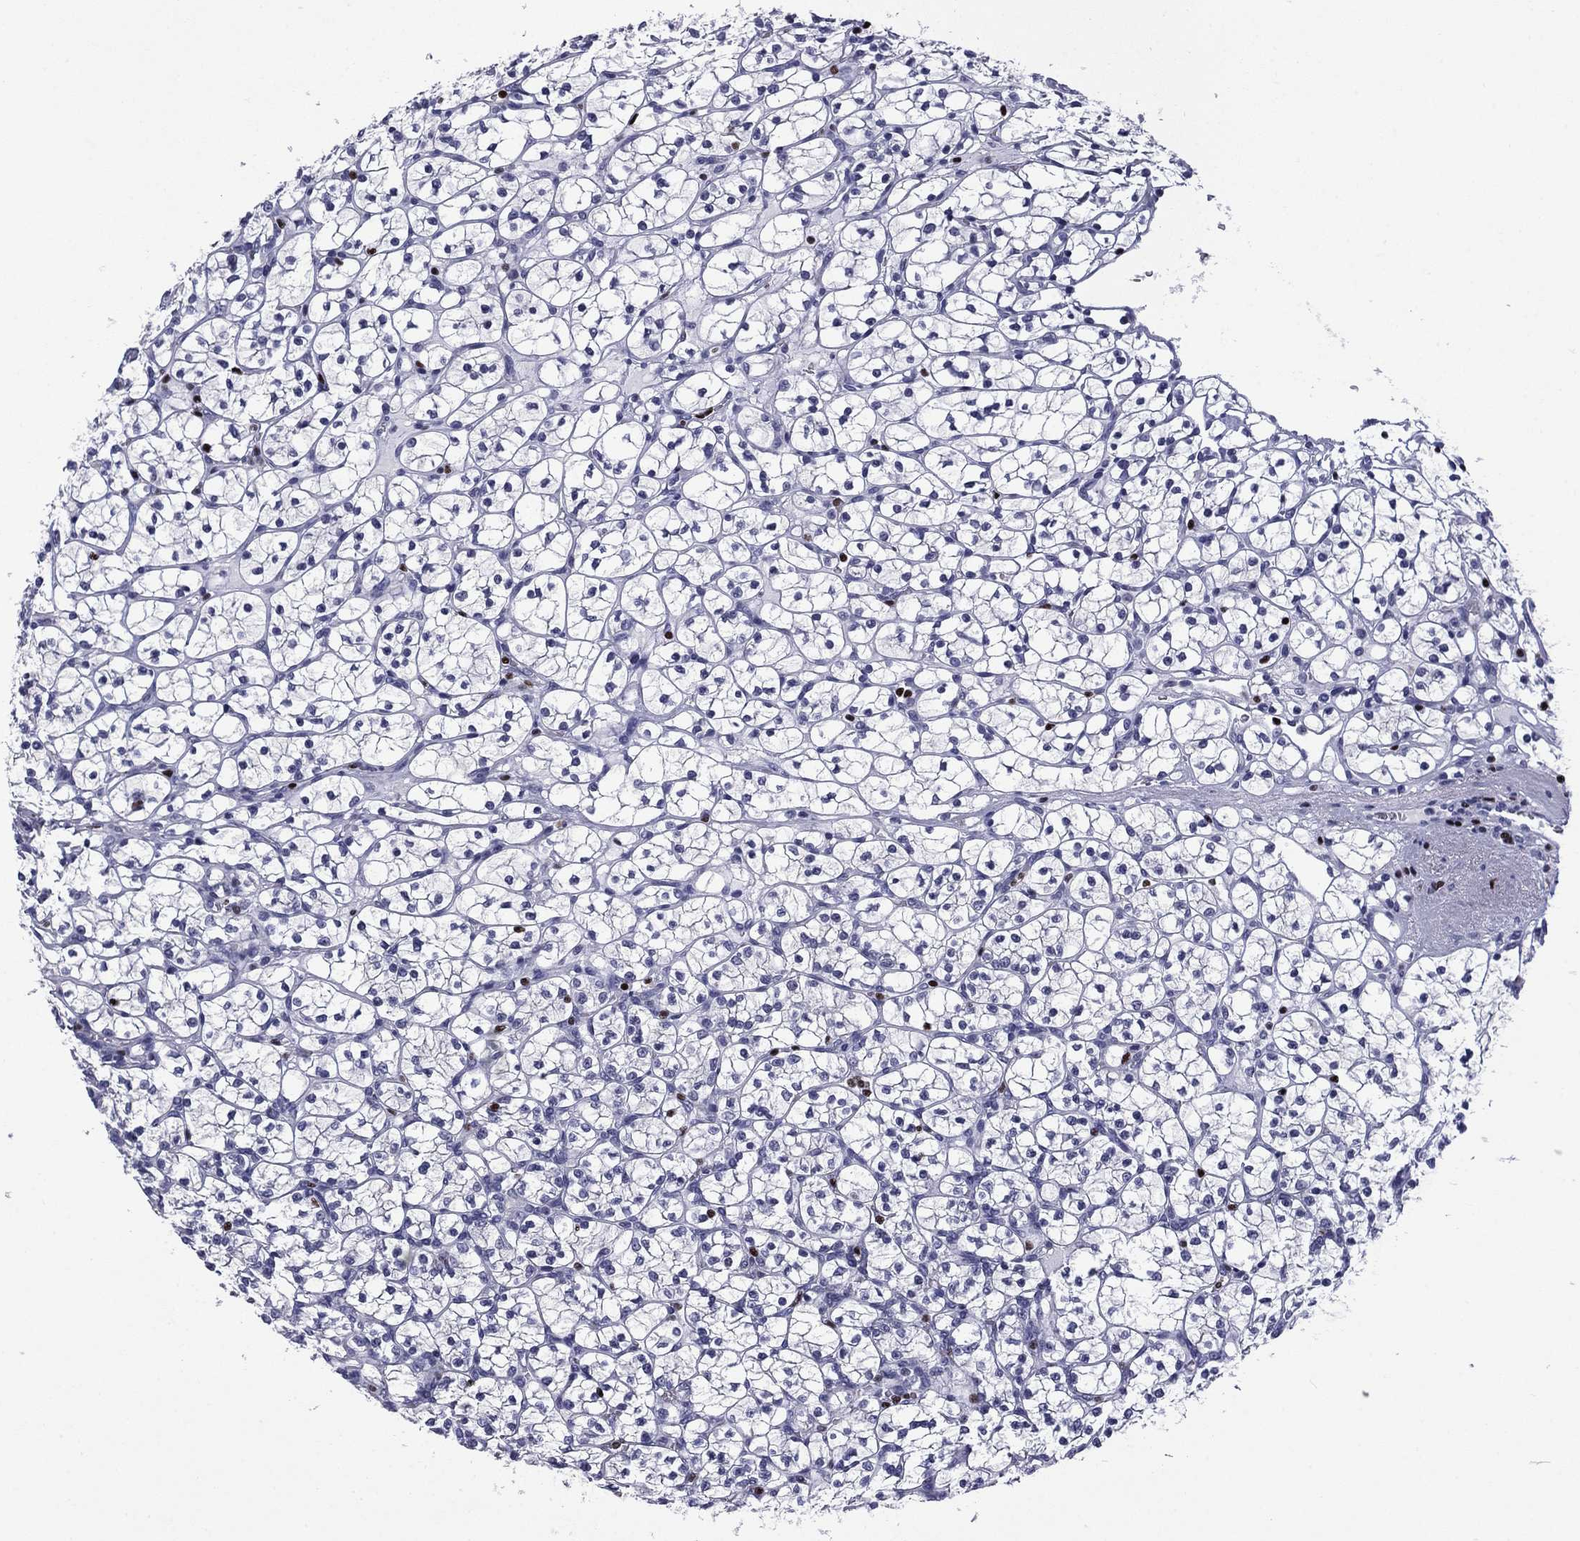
{"staining": {"intensity": "negative", "quantity": "none", "location": "none"}, "tissue": "renal cancer", "cell_type": "Tumor cells", "image_type": "cancer", "snomed": [{"axis": "morphology", "description": "Adenocarcinoma, NOS"}, {"axis": "topography", "description": "Kidney"}], "caption": "Immunohistochemical staining of human renal adenocarcinoma demonstrates no significant staining in tumor cells.", "gene": "IKZF3", "patient": {"sex": "female", "age": 89}}